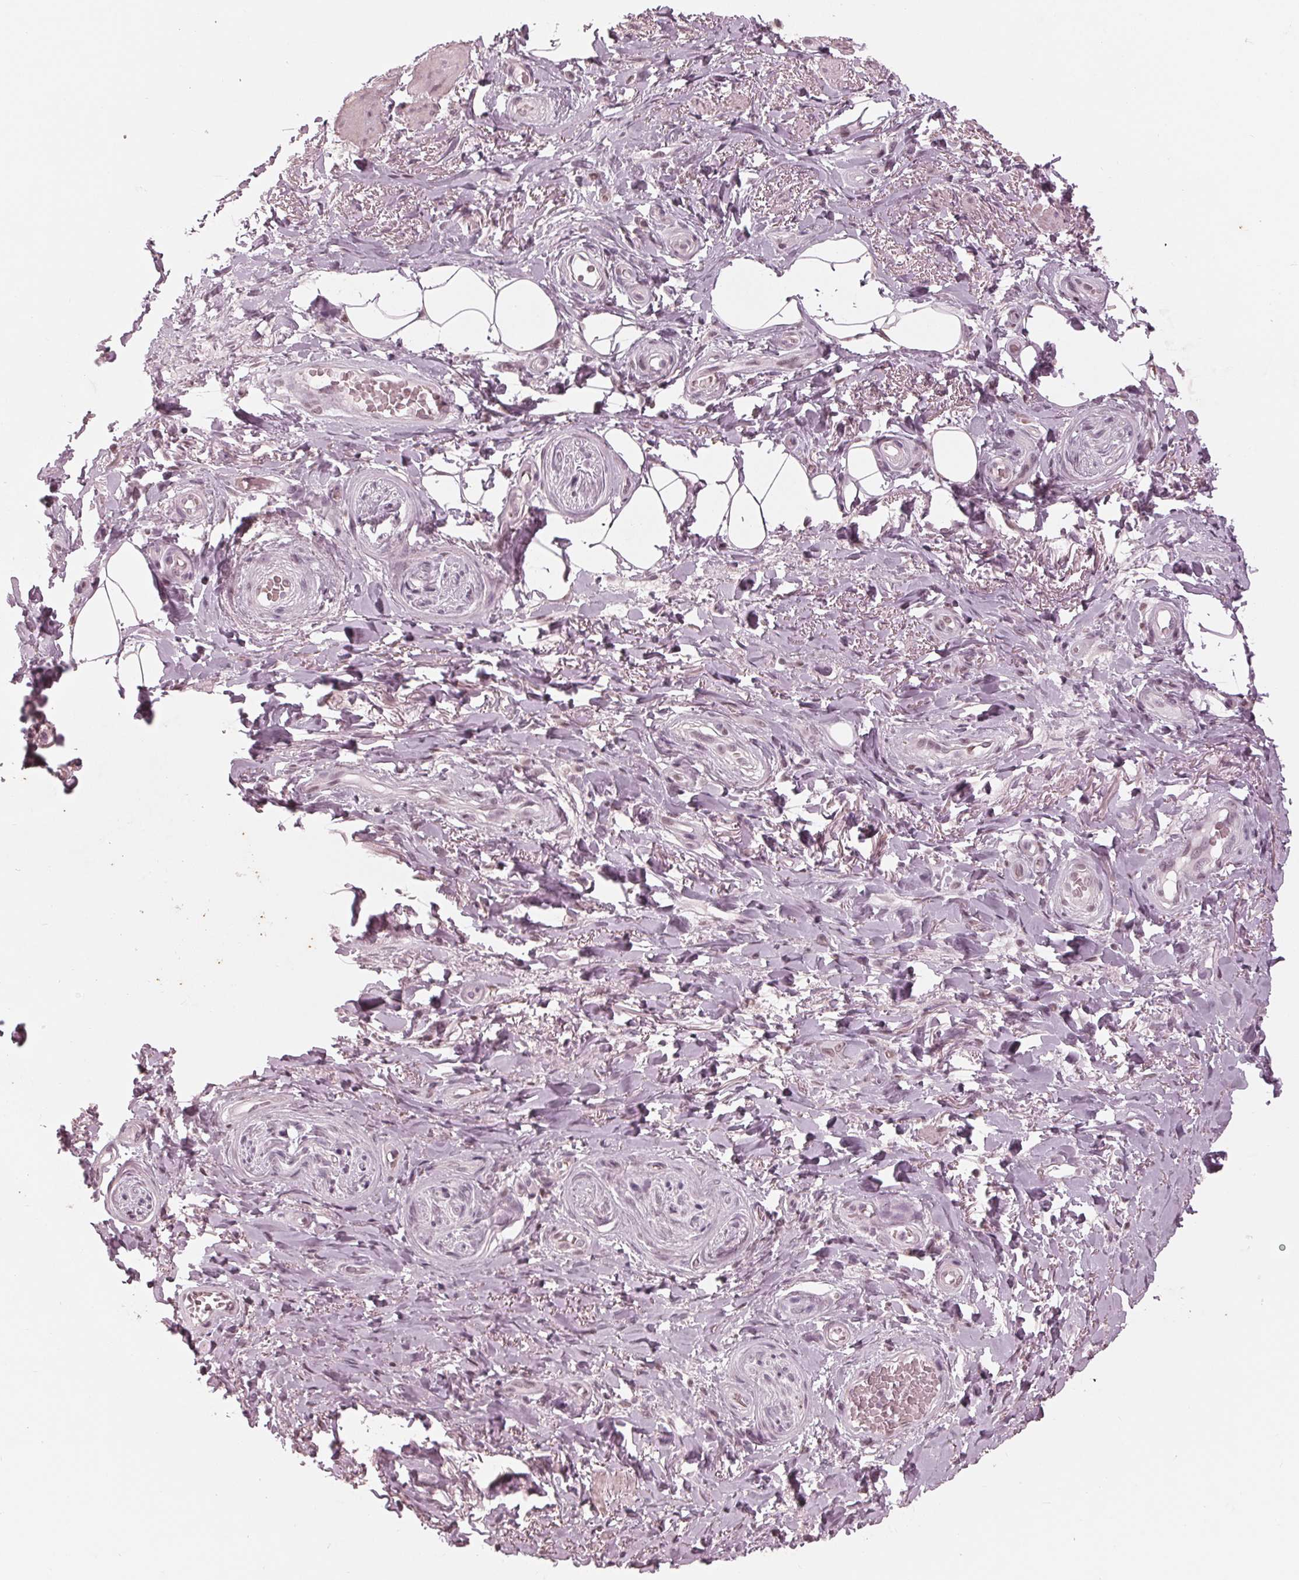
{"staining": {"intensity": "moderate", "quantity": "<25%", "location": "nuclear"}, "tissue": "adipose tissue", "cell_type": "Adipocytes", "image_type": "normal", "snomed": [{"axis": "morphology", "description": "Normal tissue, NOS"}, {"axis": "topography", "description": "Anal"}, {"axis": "topography", "description": "Peripheral nerve tissue"}], "caption": "About <25% of adipocytes in benign adipose tissue display moderate nuclear protein staining as visualized by brown immunohistochemical staining.", "gene": "DNMT3L", "patient": {"sex": "male", "age": 53}}